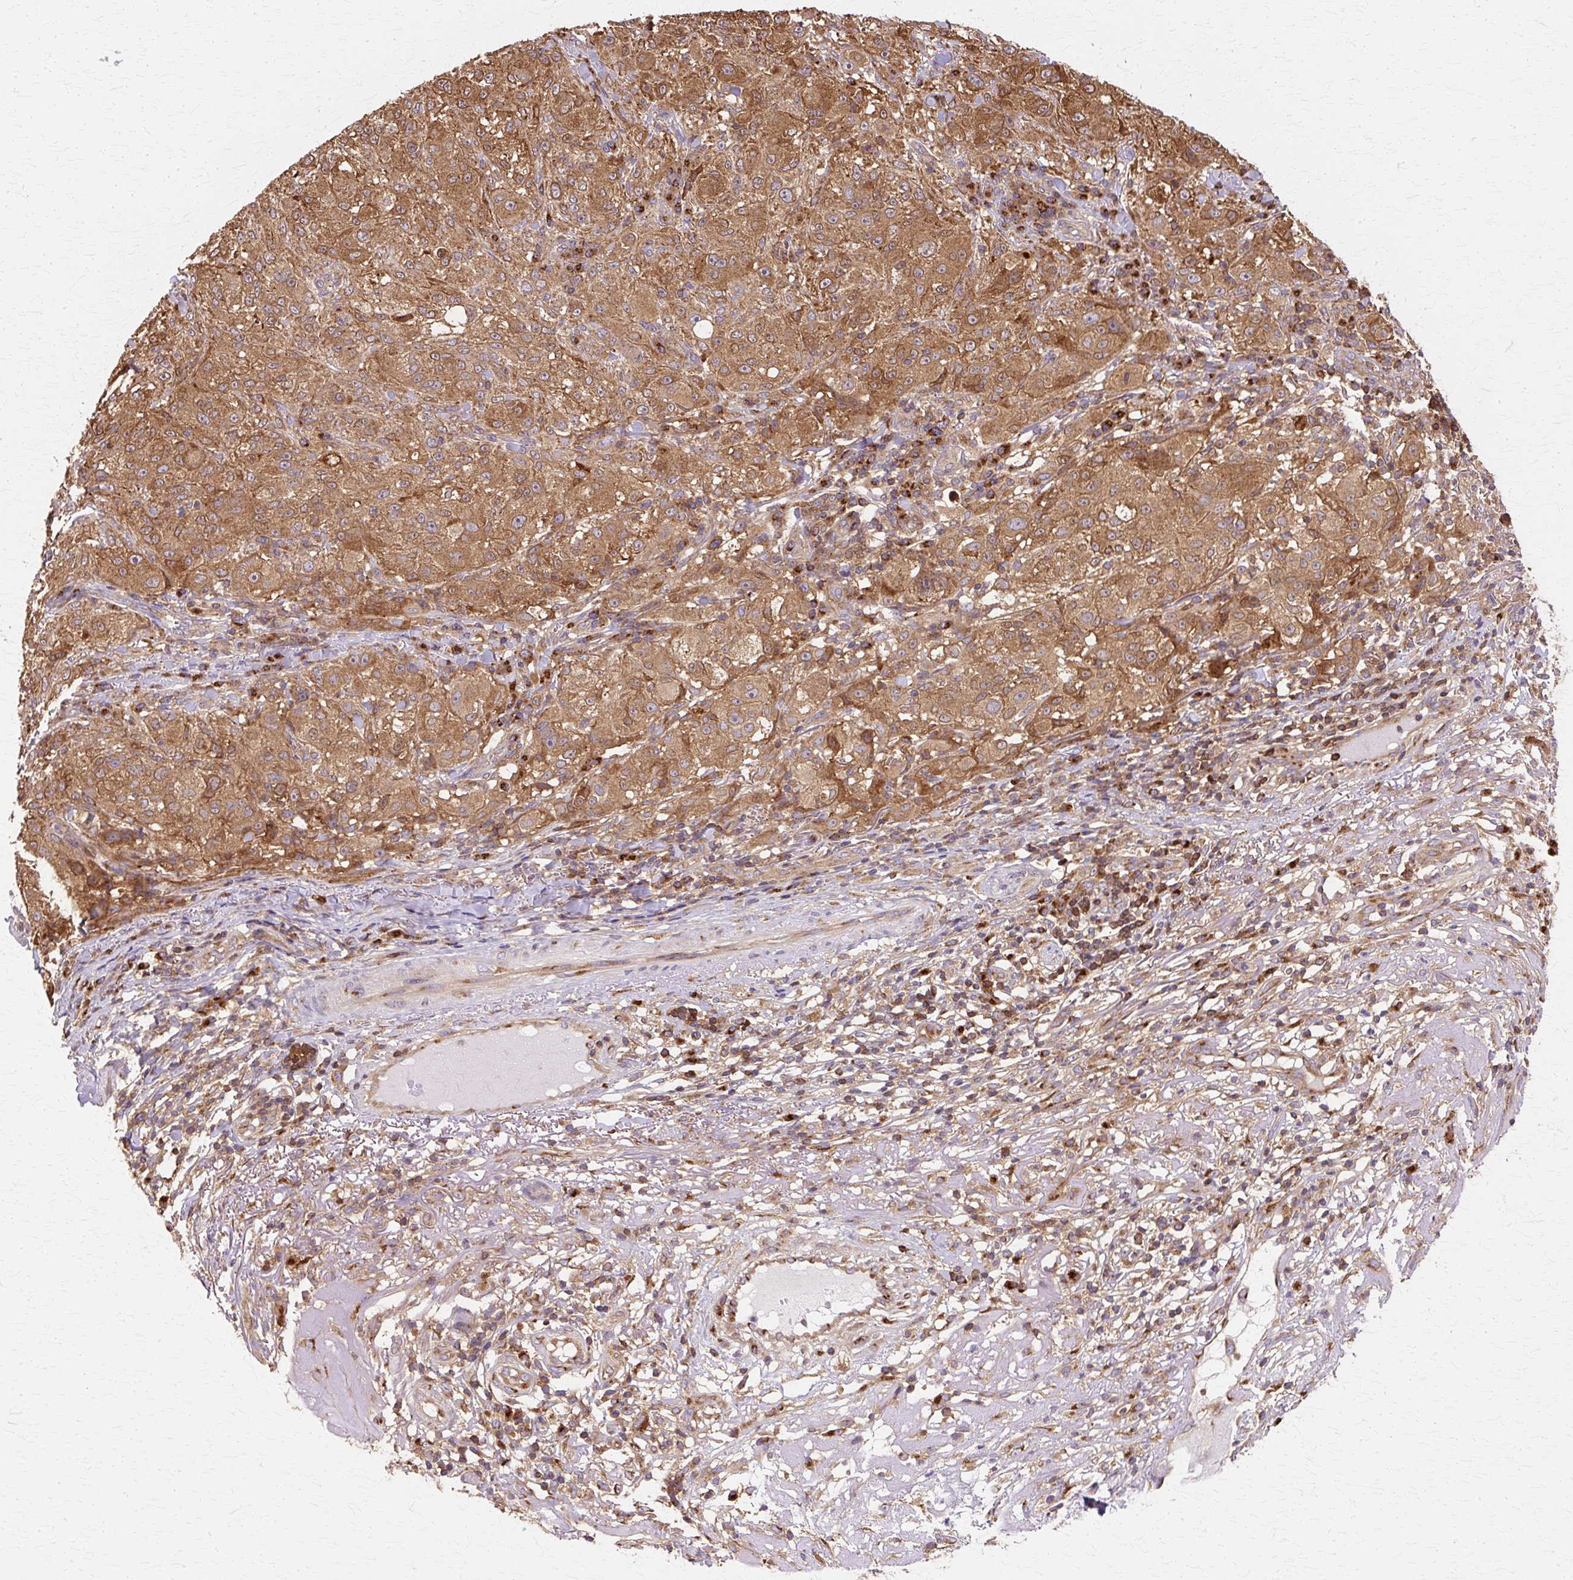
{"staining": {"intensity": "strong", "quantity": ">75%", "location": "cytoplasmic/membranous,nuclear"}, "tissue": "melanoma", "cell_type": "Tumor cells", "image_type": "cancer", "snomed": [{"axis": "morphology", "description": "Necrosis, NOS"}, {"axis": "morphology", "description": "Malignant melanoma, NOS"}, {"axis": "topography", "description": "Skin"}], "caption": "The histopathology image reveals staining of malignant melanoma, revealing strong cytoplasmic/membranous and nuclear protein positivity (brown color) within tumor cells.", "gene": "COPB1", "patient": {"sex": "female", "age": 87}}